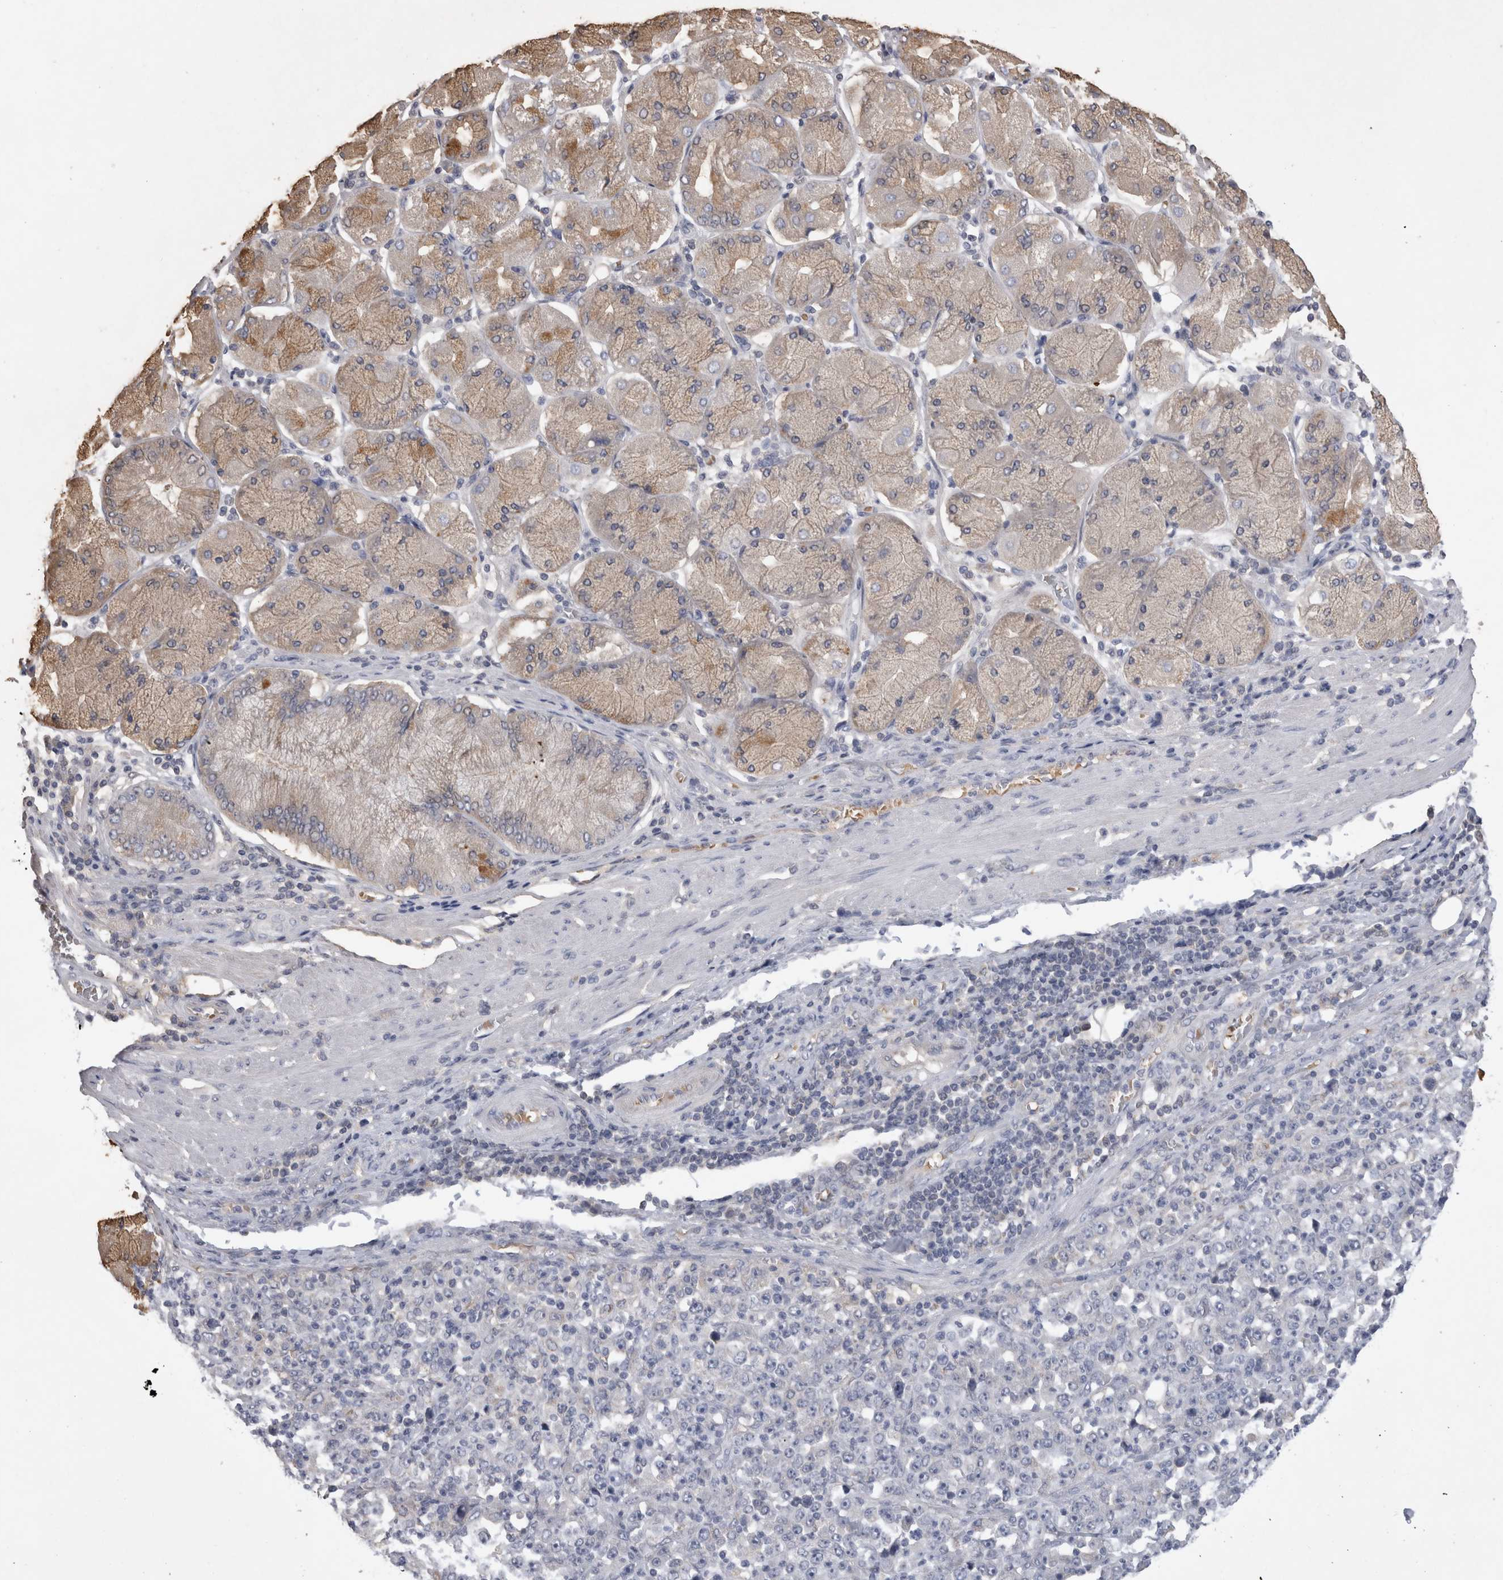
{"staining": {"intensity": "negative", "quantity": "none", "location": "none"}, "tissue": "stomach cancer", "cell_type": "Tumor cells", "image_type": "cancer", "snomed": [{"axis": "morphology", "description": "Normal tissue, NOS"}, {"axis": "morphology", "description": "Adenocarcinoma, NOS"}, {"axis": "topography", "description": "Stomach, upper"}, {"axis": "topography", "description": "Stomach"}], "caption": "This is a photomicrograph of IHC staining of adenocarcinoma (stomach), which shows no expression in tumor cells. The staining was performed using DAB to visualize the protein expression in brown, while the nuclei were stained in blue with hematoxylin (Magnification: 20x).", "gene": "DHRS4", "patient": {"sex": "male", "age": 59}}